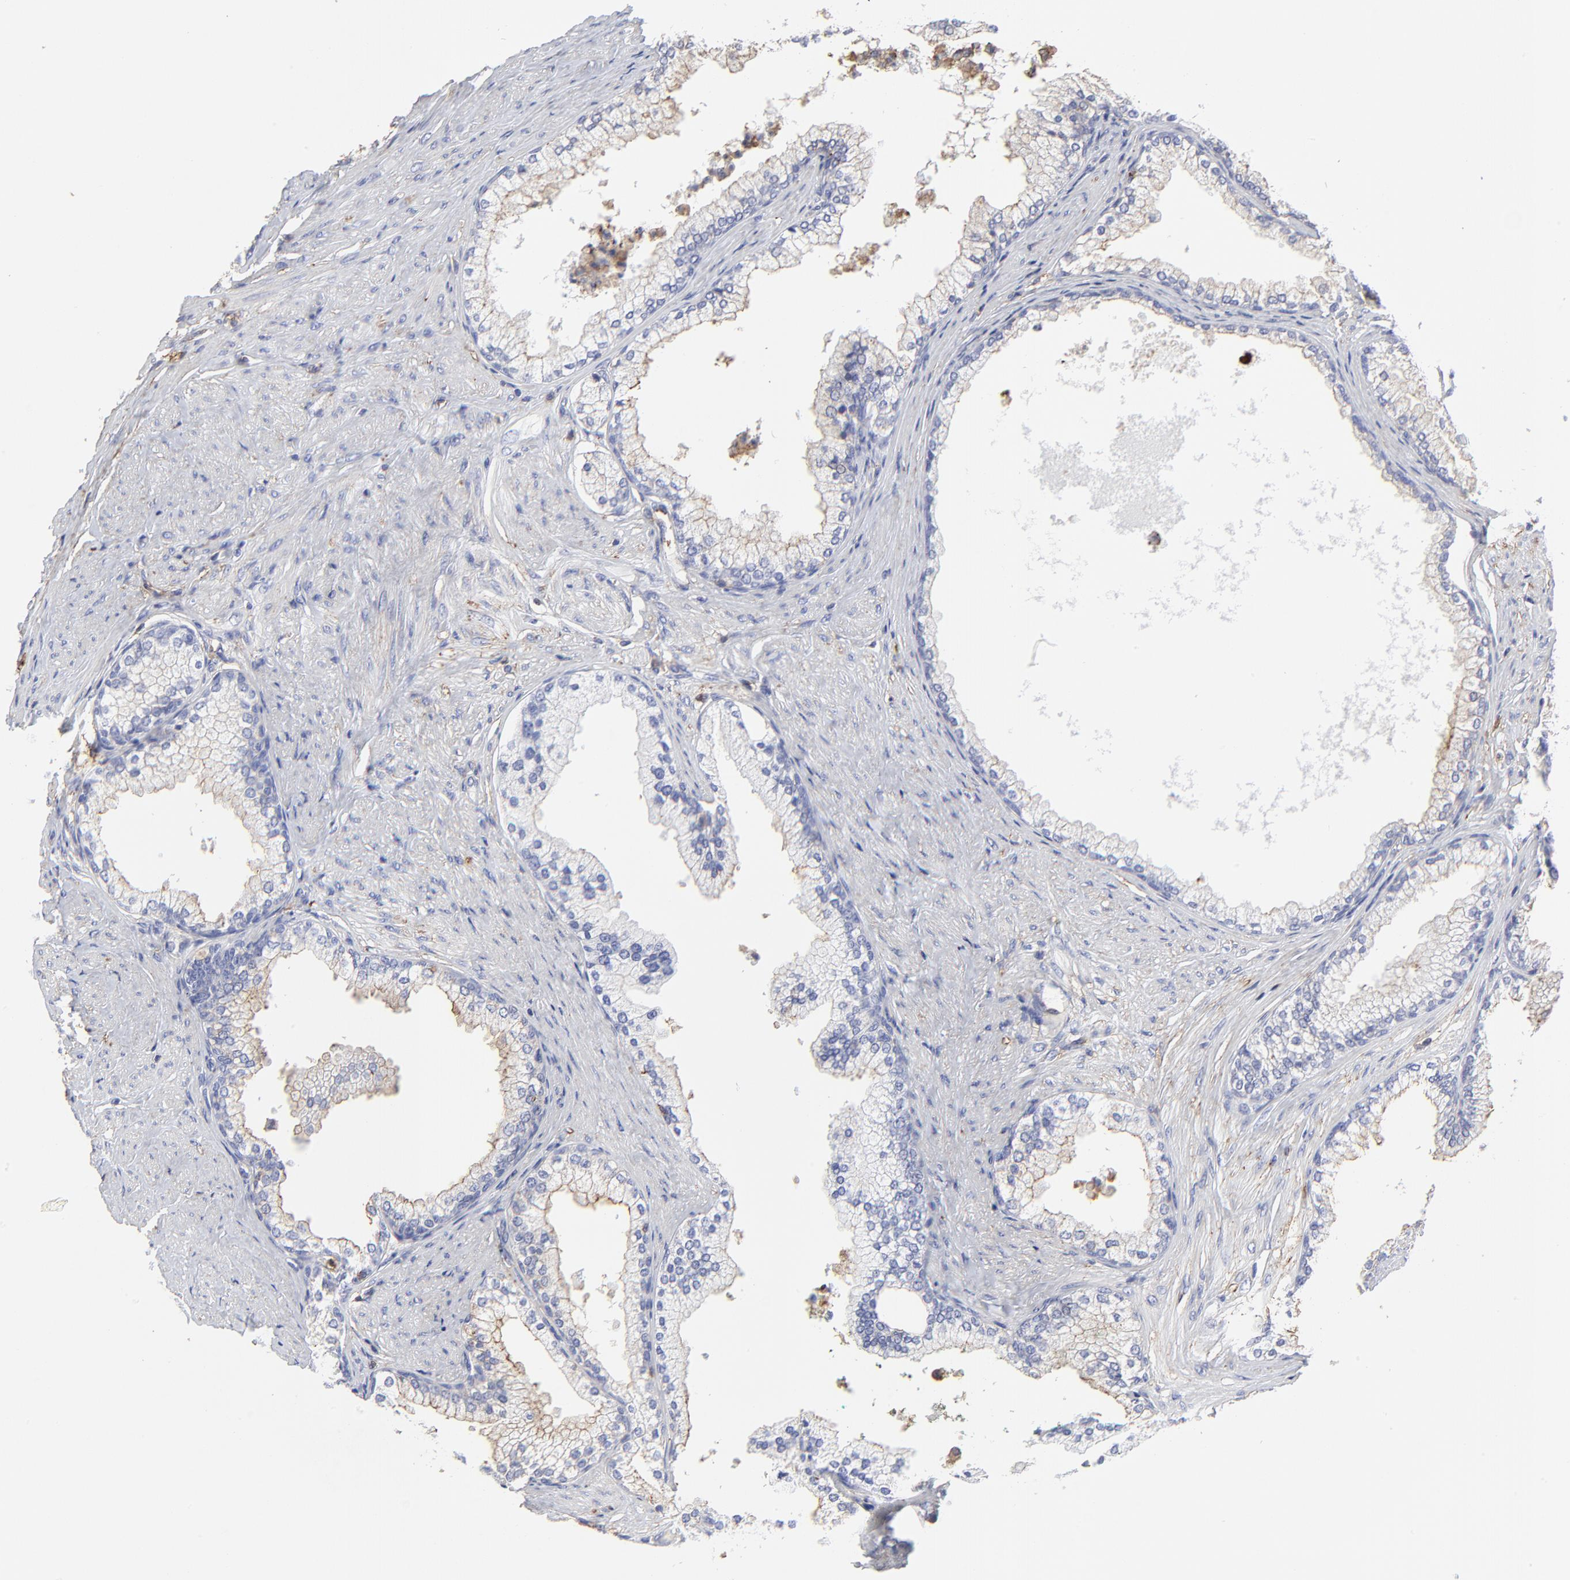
{"staining": {"intensity": "negative", "quantity": "none", "location": "none"}, "tissue": "prostate cancer", "cell_type": "Tumor cells", "image_type": "cancer", "snomed": [{"axis": "morphology", "description": "Adenocarcinoma, Low grade"}, {"axis": "topography", "description": "Prostate"}], "caption": "DAB immunohistochemical staining of human prostate cancer reveals no significant positivity in tumor cells.", "gene": "ANXA6", "patient": {"sex": "male", "age": 71}}